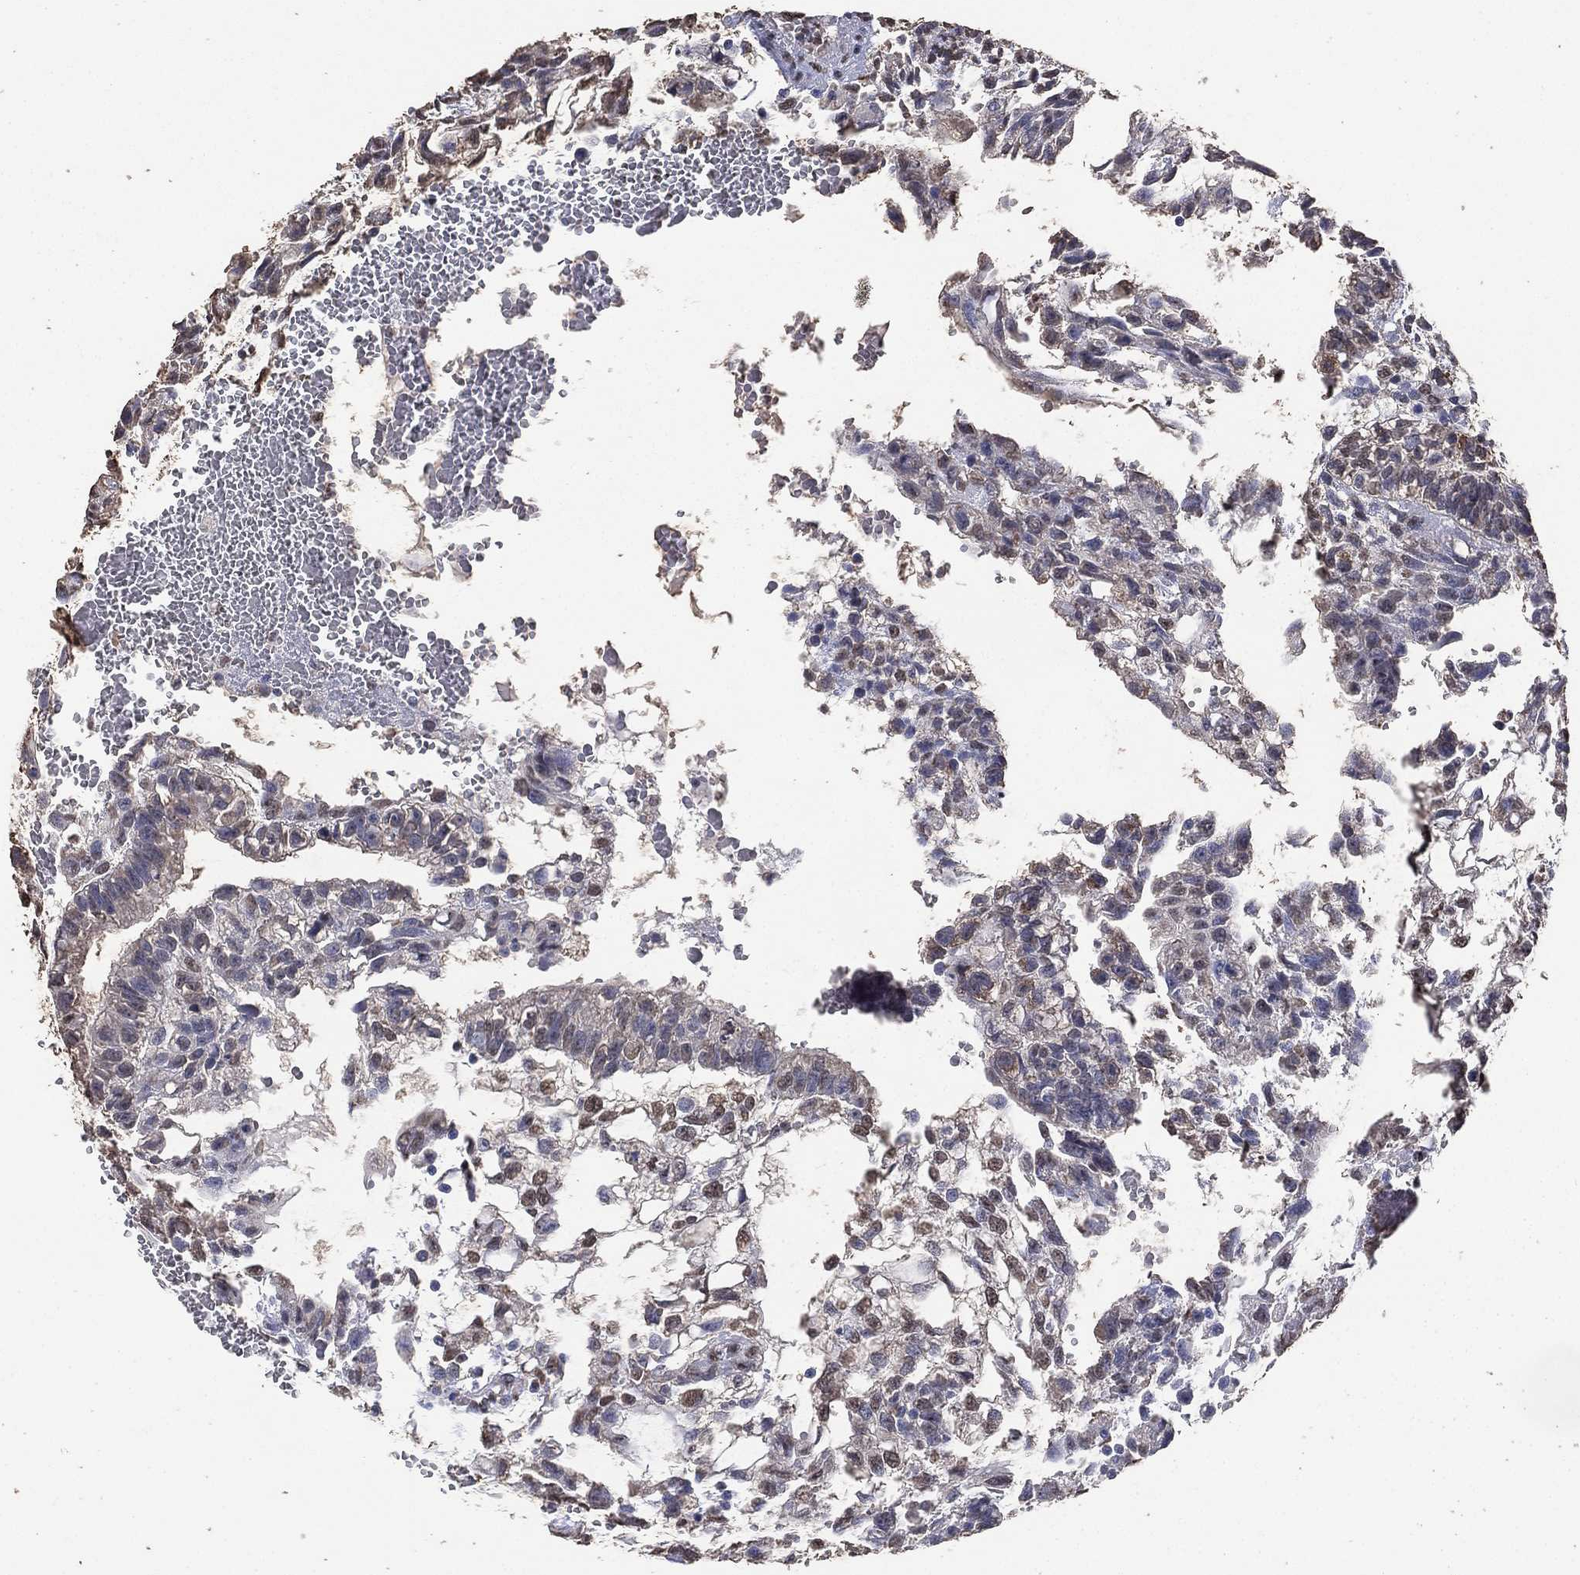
{"staining": {"intensity": "weak", "quantity": "<25%", "location": "cytoplasmic/membranous"}, "tissue": "testis cancer", "cell_type": "Tumor cells", "image_type": "cancer", "snomed": [{"axis": "morphology", "description": "Carcinoma, Embryonal, NOS"}, {"axis": "topography", "description": "Testis"}], "caption": "Immunohistochemistry (IHC) image of neoplastic tissue: testis cancer stained with DAB (3,3'-diaminobenzidine) demonstrates no significant protein expression in tumor cells.", "gene": "ALDH7A1", "patient": {"sex": "male", "age": 32}}